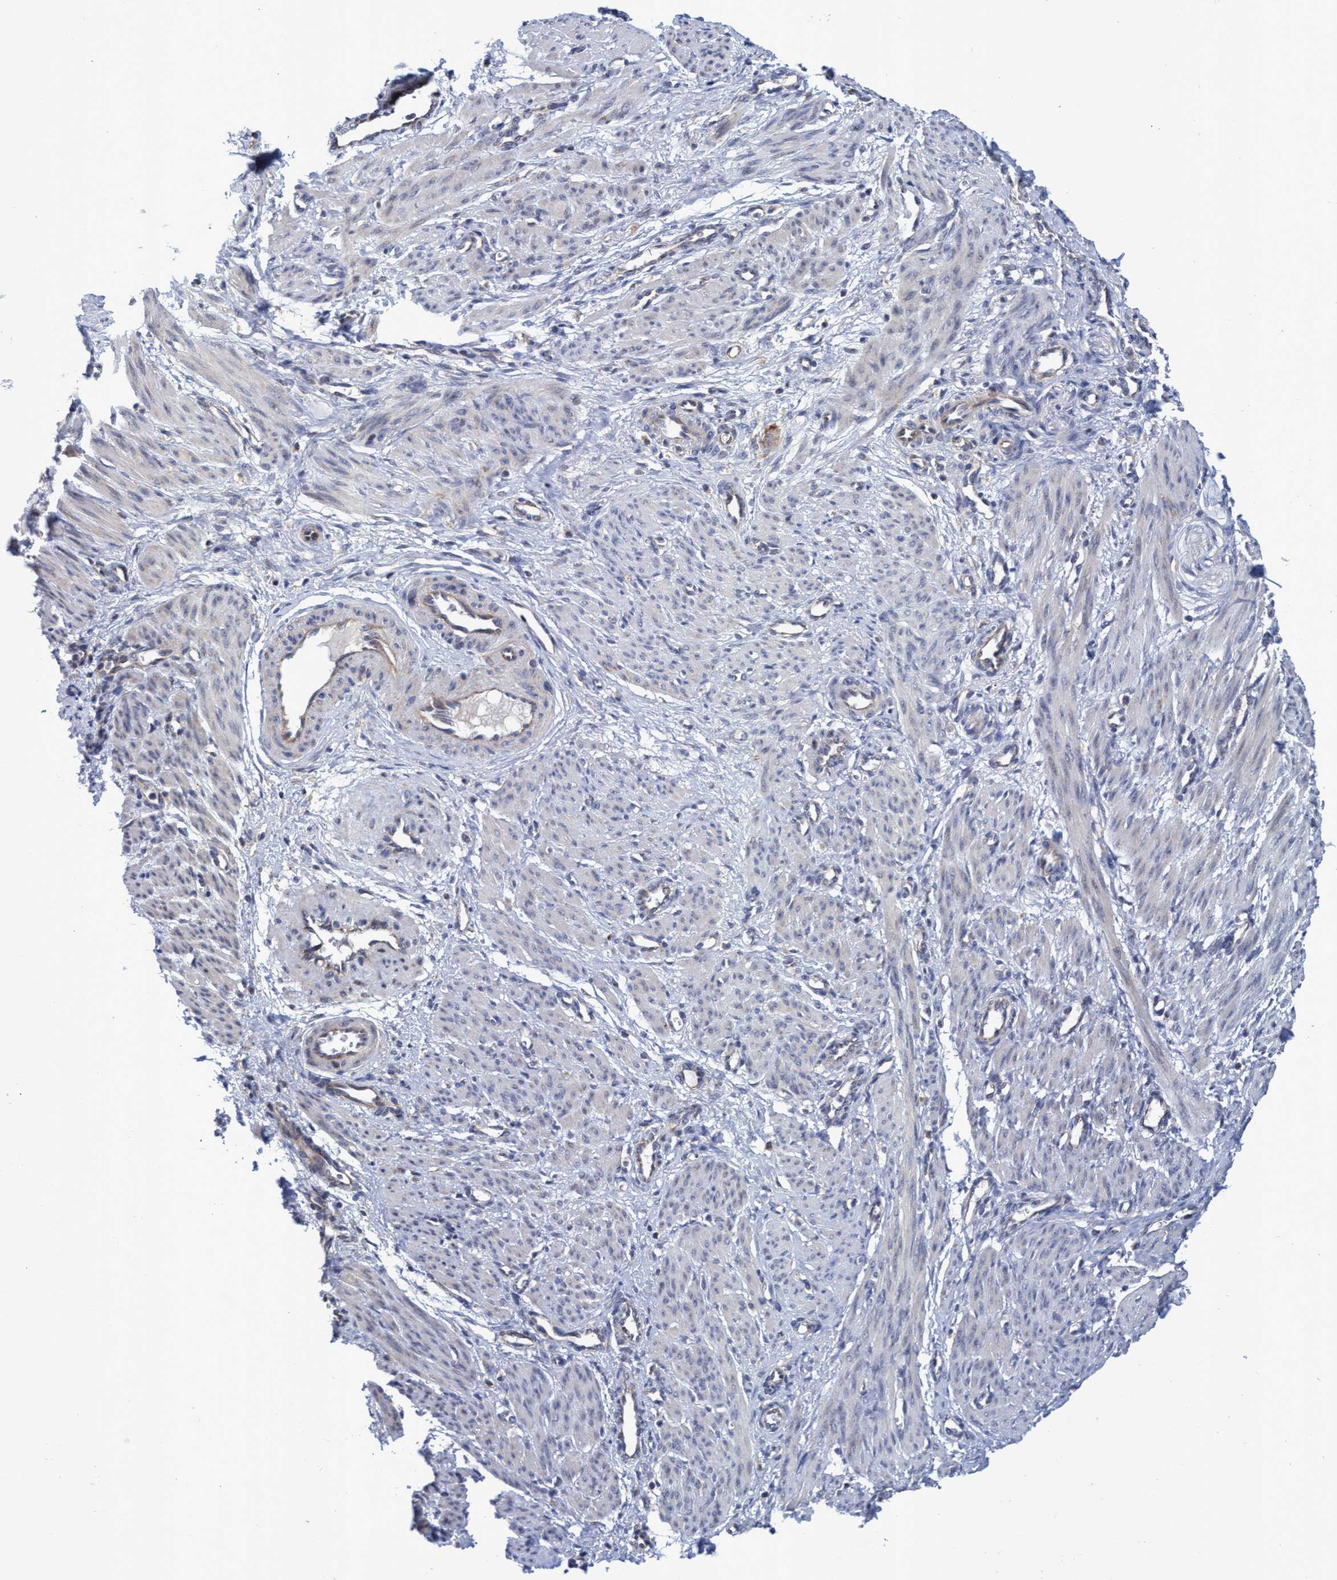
{"staining": {"intensity": "negative", "quantity": "none", "location": "none"}, "tissue": "smooth muscle", "cell_type": "Smooth muscle cells", "image_type": "normal", "snomed": [{"axis": "morphology", "description": "Normal tissue, NOS"}, {"axis": "topography", "description": "Endometrium"}], "caption": "A high-resolution micrograph shows IHC staining of unremarkable smooth muscle, which shows no significant staining in smooth muscle cells.", "gene": "NAT16", "patient": {"sex": "female", "age": 33}}